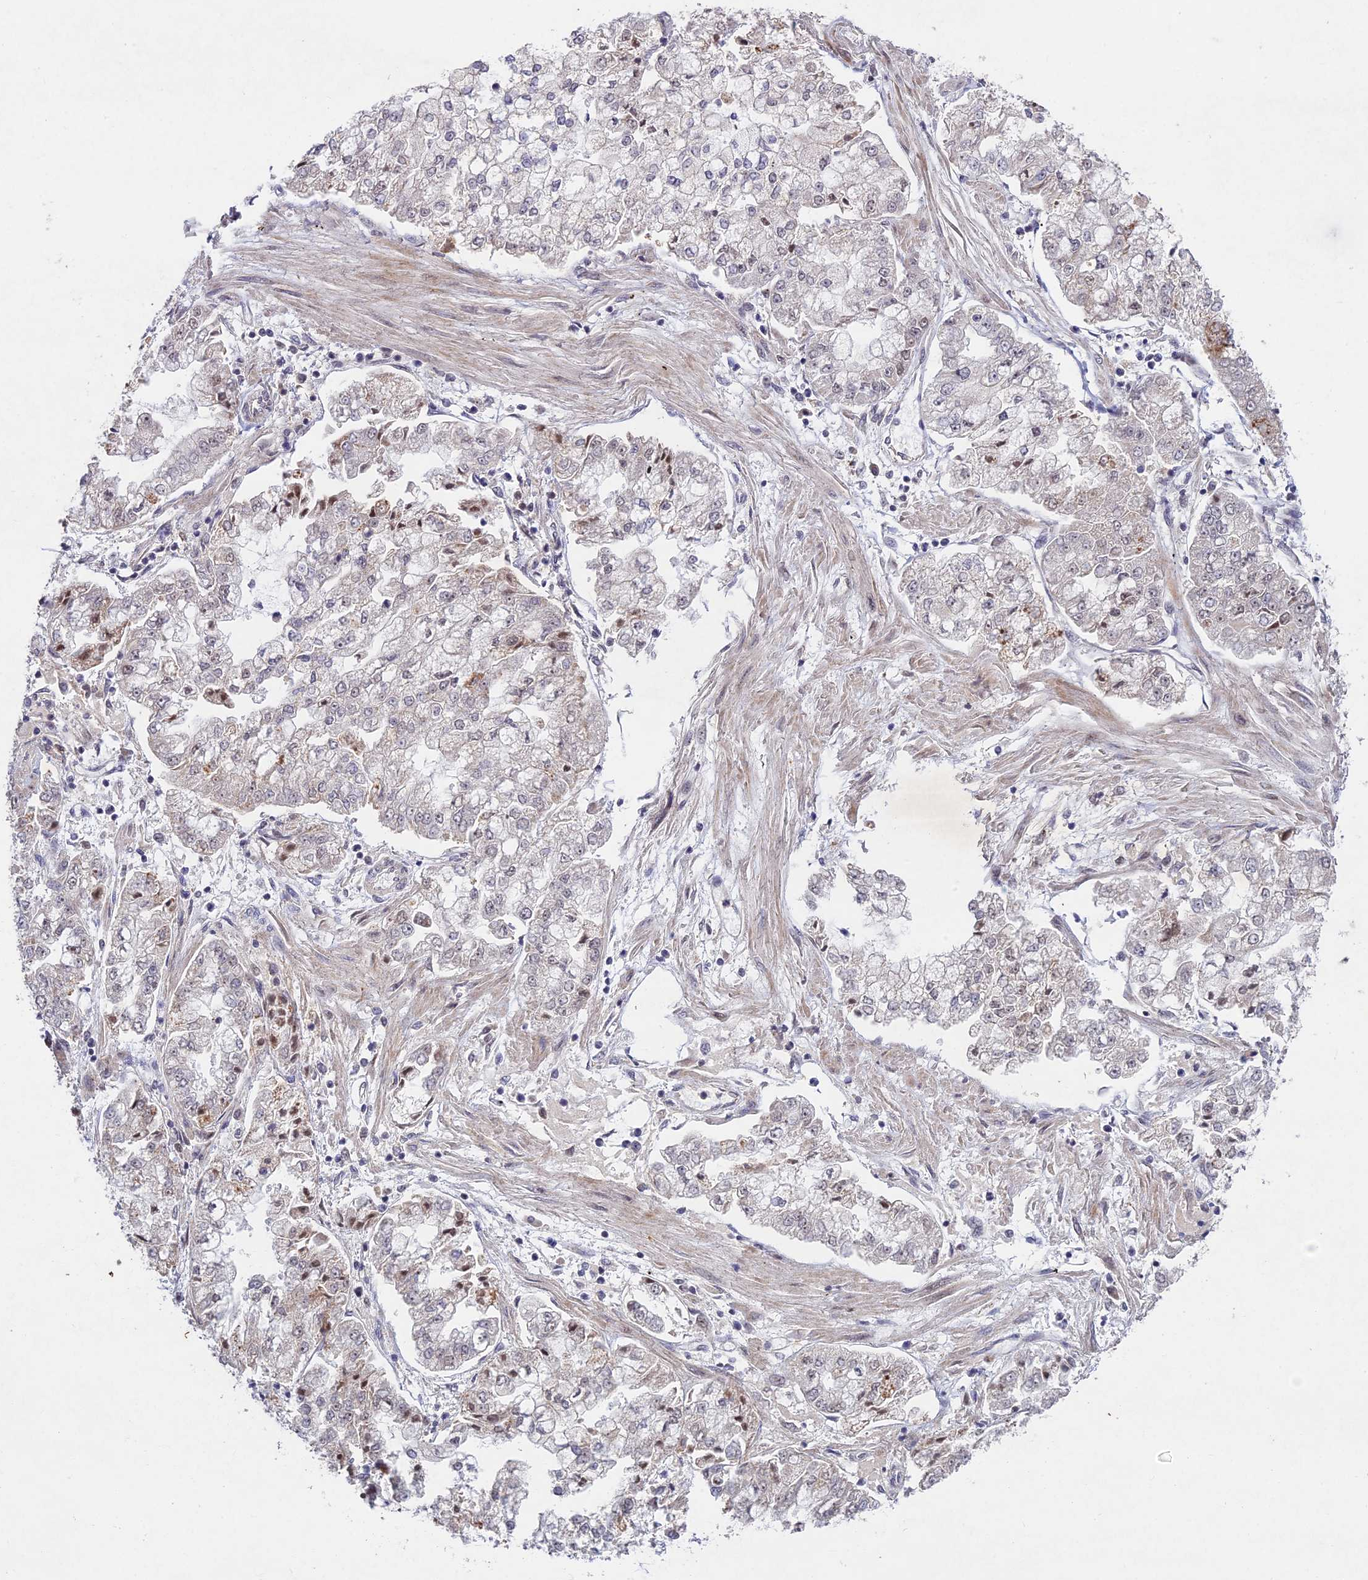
{"staining": {"intensity": "moderate", "quantity": "<25%", "location": "cytoplasmic/membranous"}, "tissue": "stomach cancer", "cell_type": "Tumor cells", "image_type": "cancer", "snomed": [{"axis": "morphology", "description": "Adenocarcinoma, NOS"}, {"axis": "topography", "description": "Stomach"}], "caption": "Immunohistochemistry (IHC) of human stomach cancer (adenocarcinoma) displays low levels of moderate cytoplasmic/membranous positivity in approximately <25% of tumor cells.", "gene": "RAVER1", "patient": {"sex": "male", "age": 76}}